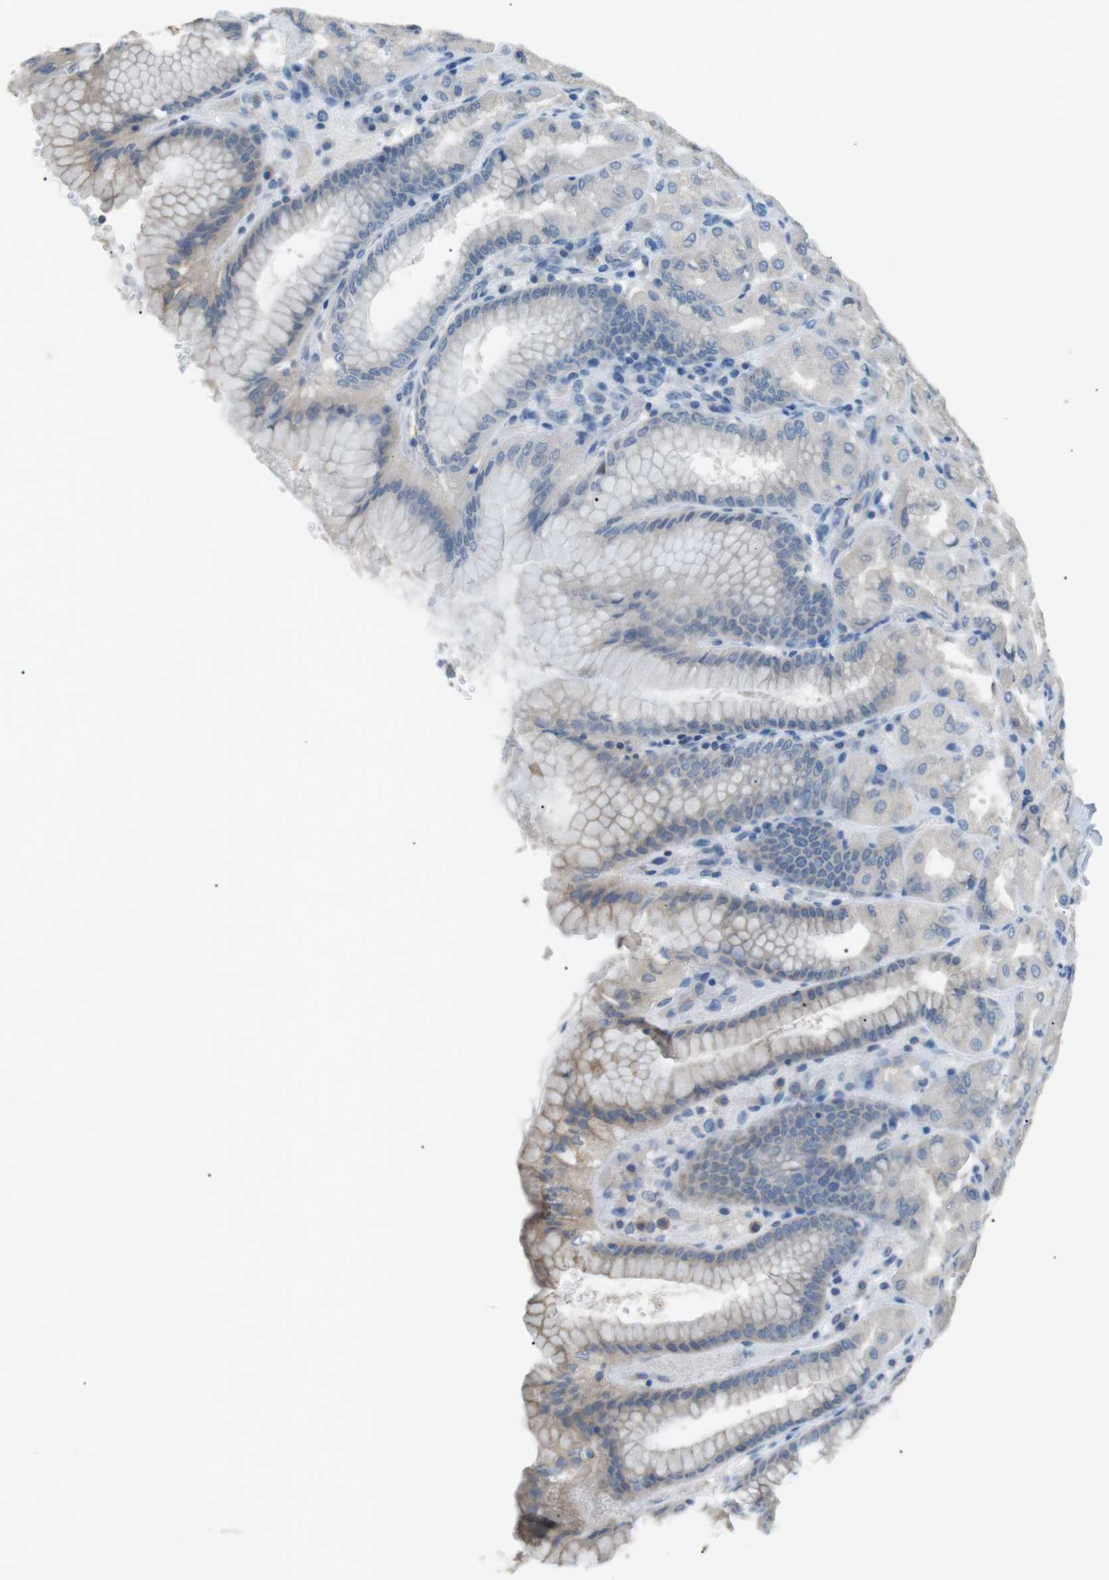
{"staining": {"intensity": "moderate", "quantity": "25%-75%", "location": "cytoplasmic/membranous"}, "tissue": "stomach", "cell_type": "Glandular cells", "image_type": "normal", "snomed": [{"axis": "morphology", "description": "Normal tissue, NOS"}, {"axis": "topography", "description": "Stomach, upper"}], "caption": "A brown stain labels moderate cytoplasmic/membranous expression of a protein in glandular cells of unremarkable human stomach. Ihc stains the protein of interest in brown and the nuclei are stained blue.", "gene": "CDH26", "patient": {"sex": "female", "age": 56}}